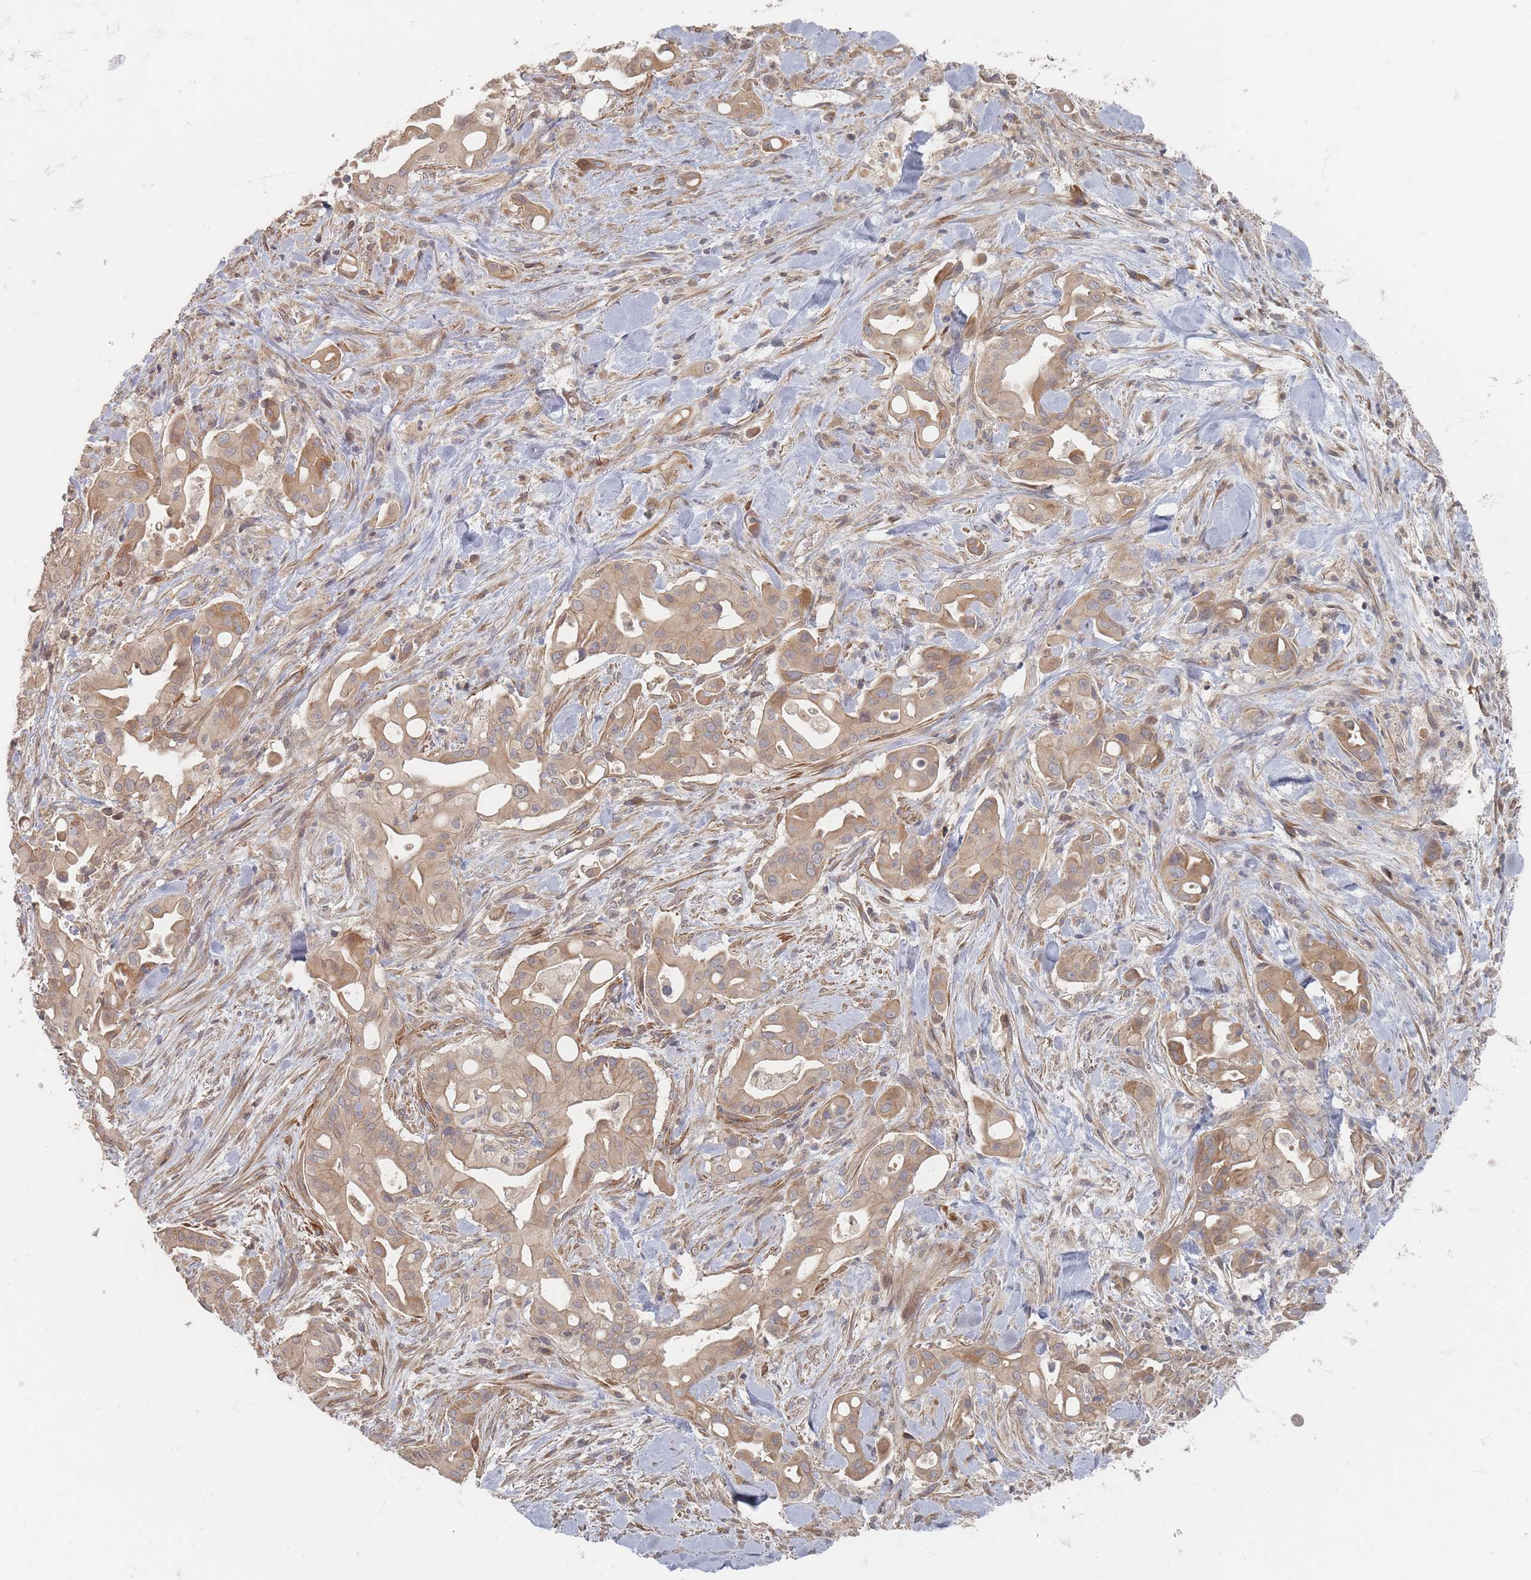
{"staining": {"intensity": "moderate", "quantity": ">75%", "location": "cytoplasmic/membranous"}, "tissue": "liver cancer", "cell_type": "Tumor cells", "image_type": "cancer", "snomed": [{"axis": "morphology", "description": "Cholangiocarcinoma"}, {"axis": "topography", "description": "Liver"}], "caption": "Immunohistochemical staining of human liver cholangiocarcinoma demonstrates moderate cytoplasmic/membranous protein expression in about >75% of tumor cells.", "gene": "GLE1", "patient": {"sex": "female", "age": 68}}